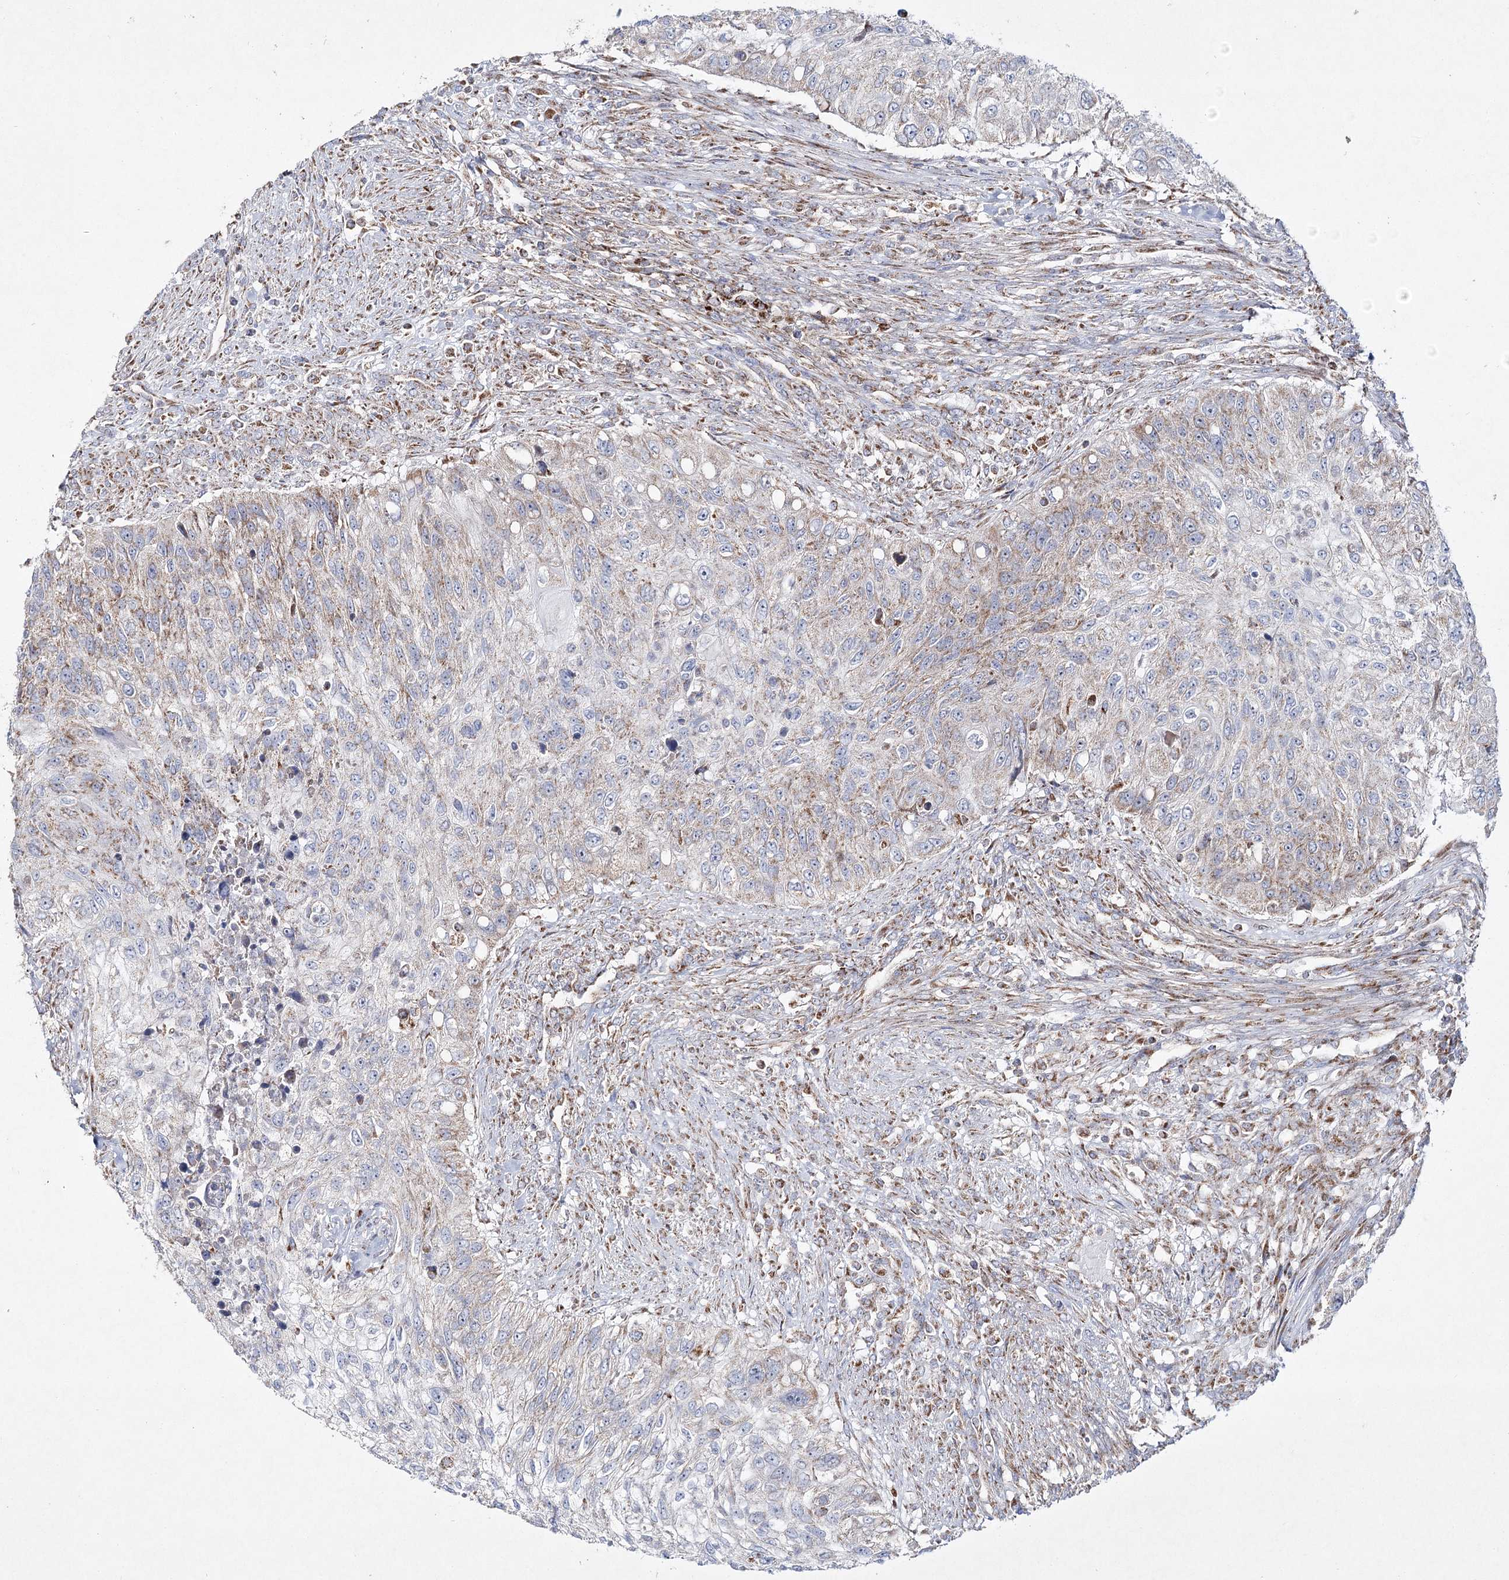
{"staining": {"intensity": "weak", "quantity": "25%-75%", "location": "cytoplasmic/membranous"}, "tissue": "urothelial cancer", "cell_type": "Tumor cells", "image_type": "cancer", "snomed": [{"axis": "morphology", "description": "Urothelial carcinoma, High grade"}, {"axis": "topography", "description": "Urinary bladder"}], "caption": "This is a histology image of immunohistochemistry (IHC) staining of urothelial cancer, which shows weak positivity in the cytoplasmic/membranous of tumor cells.", "gene": "DNA2", "patient": {"sex": "female", "age": 60}}